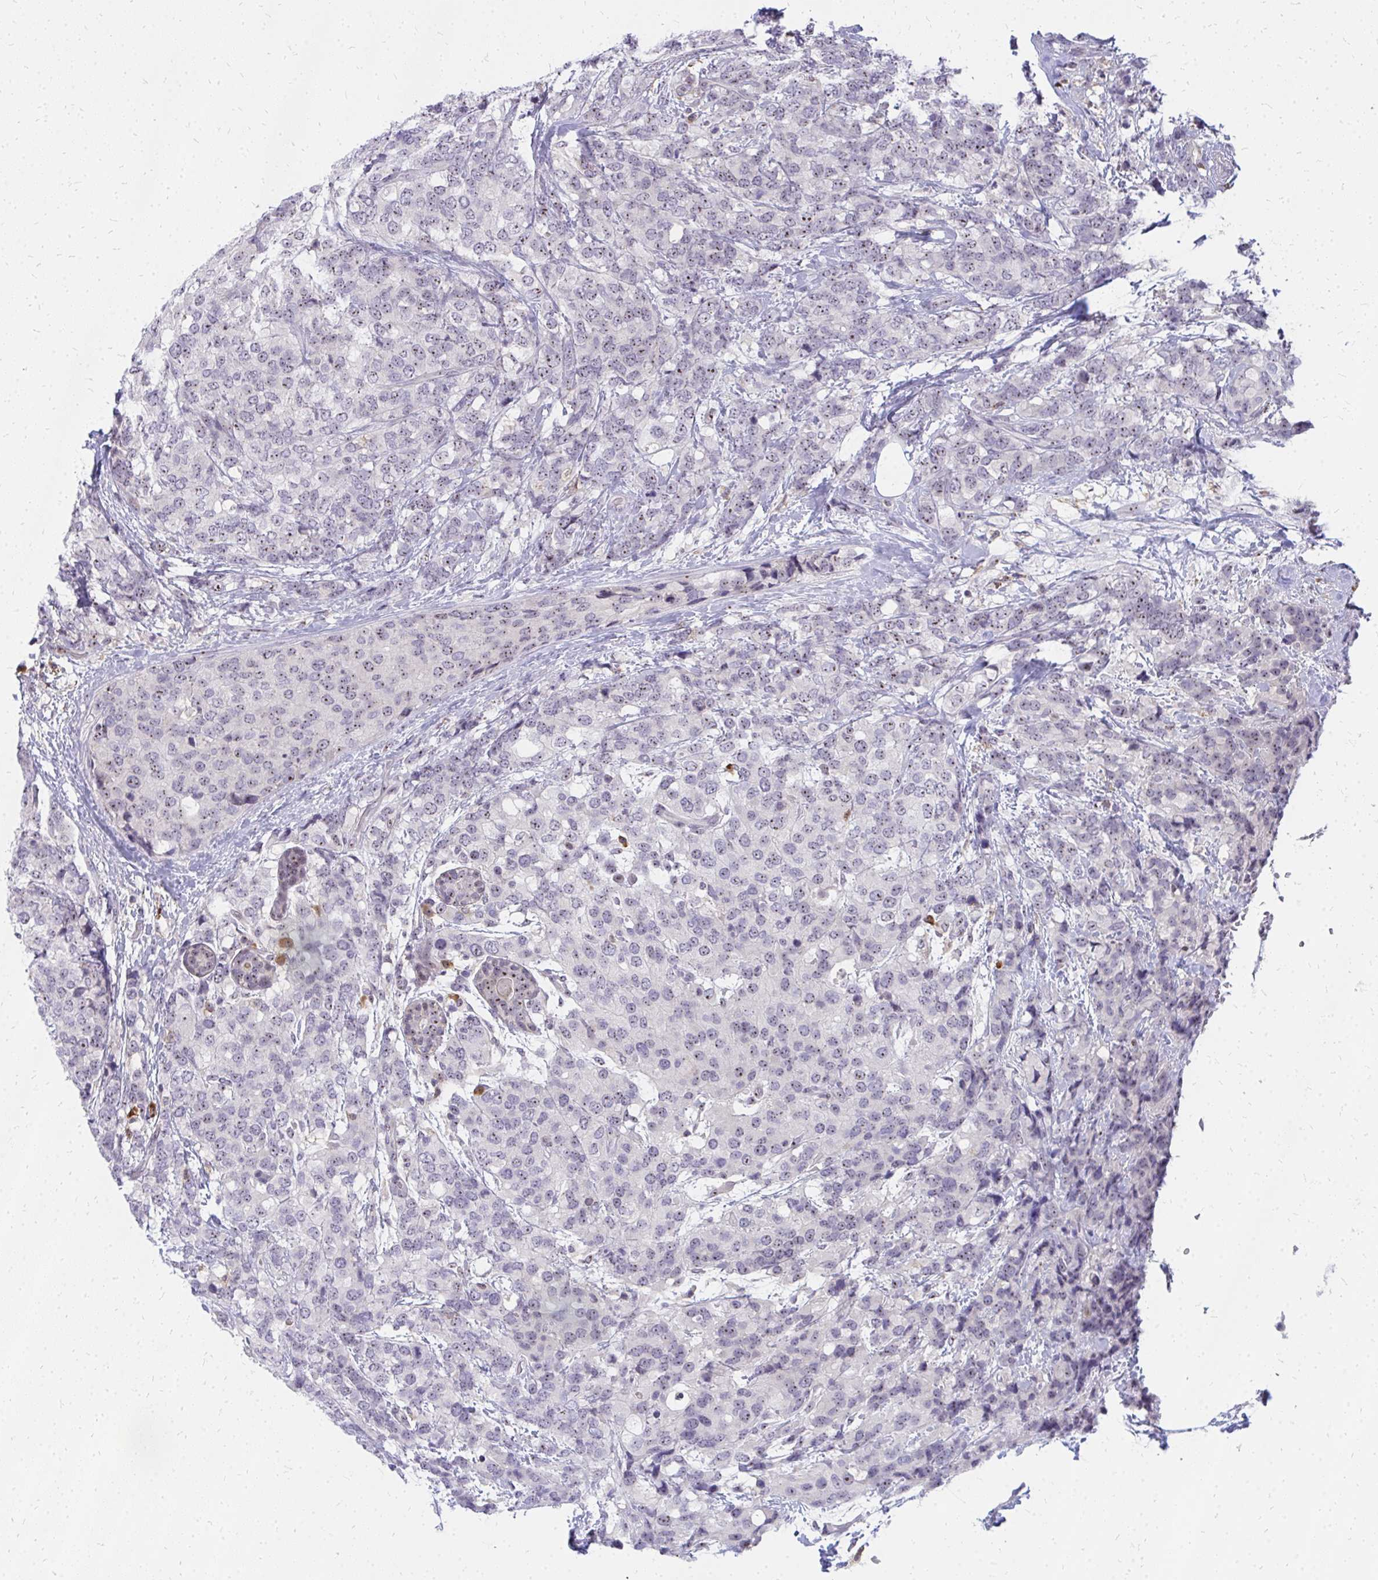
{"staining": {"intensity": "weak", "quantity": "25%-75%", "location": "nuclear"}, "tissue": "breast cancer", "cell_type": "Tumor cells", "image_type": "cancer", "snomed": [{"axis": "morphology", "description": "Lobular carcinoma"}, {"axis": "topography", "description": "Breast"}], "caption": "An immunohistochemistry histopathology image of tumor tissue is shown. Protein staining in brown labels weak nuclear positivity in breast cancer (lobular carcinoma) within tumor cells.", "gene": "FAM9A", "patient": {"sex": "female", "age": 59}}